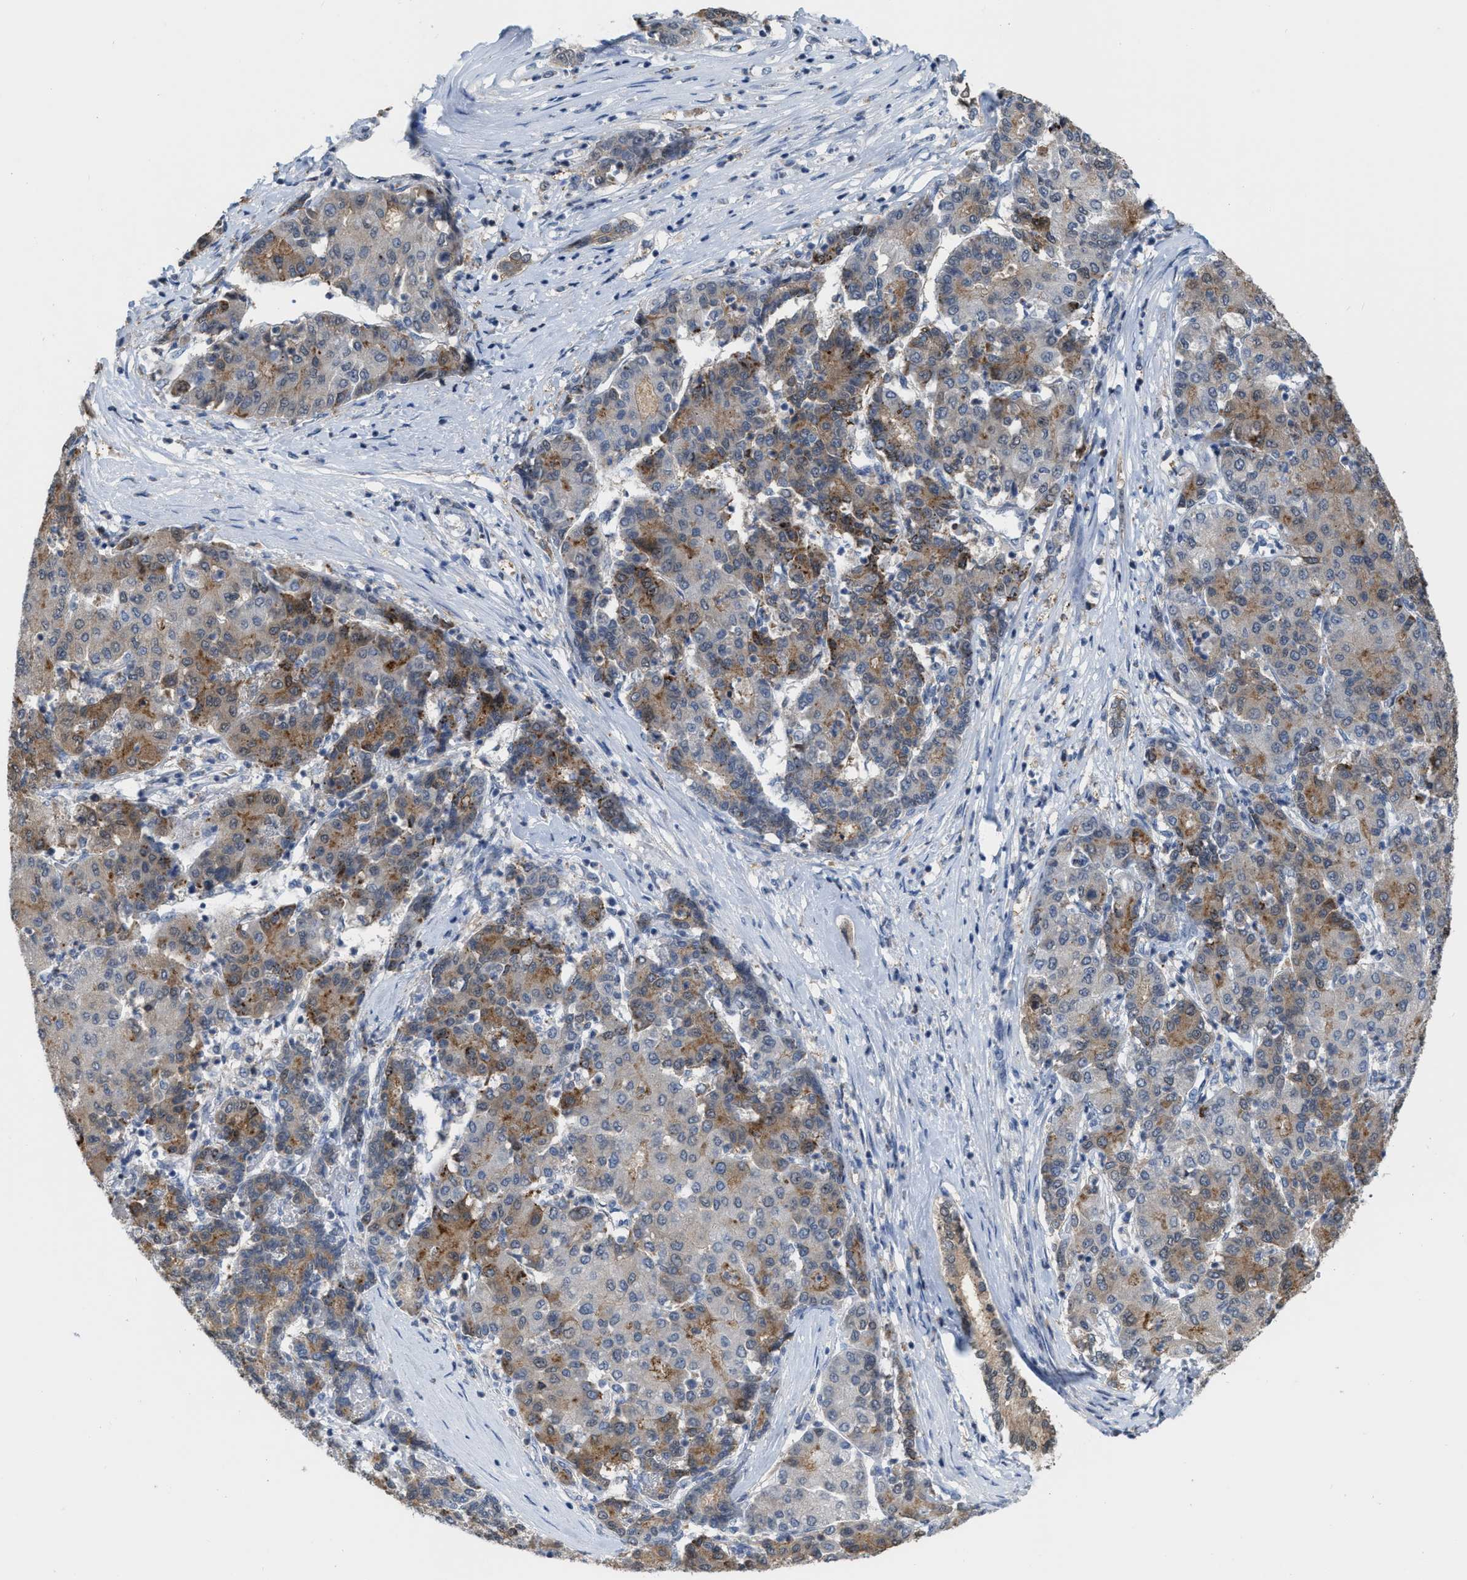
{"staining": {"intensity": "moderate", "quantity": ">75%", "location": "cytoplasmic/membranous"}, "tissue": "liver cancer", "cell_type": "Tumor cells", "image_type": "cancer", "snomed": [{"axis": "morphology", "description": "Carcinoma, Hepatocellular, NOS"}, {"axis": "topography", "description": "Liver"}], "caption": "IHC of human liver cancer exhibits medium levels of moderate cytoplasmic/membranous staining in approximately >75% of tumor cells. Immunohistochemistry (ihc) stains the protein of interest in brown and the nuclei are stained blue.", "gene": "BAIAP2L1", "patient": {"sex": "male", "age": 65}}